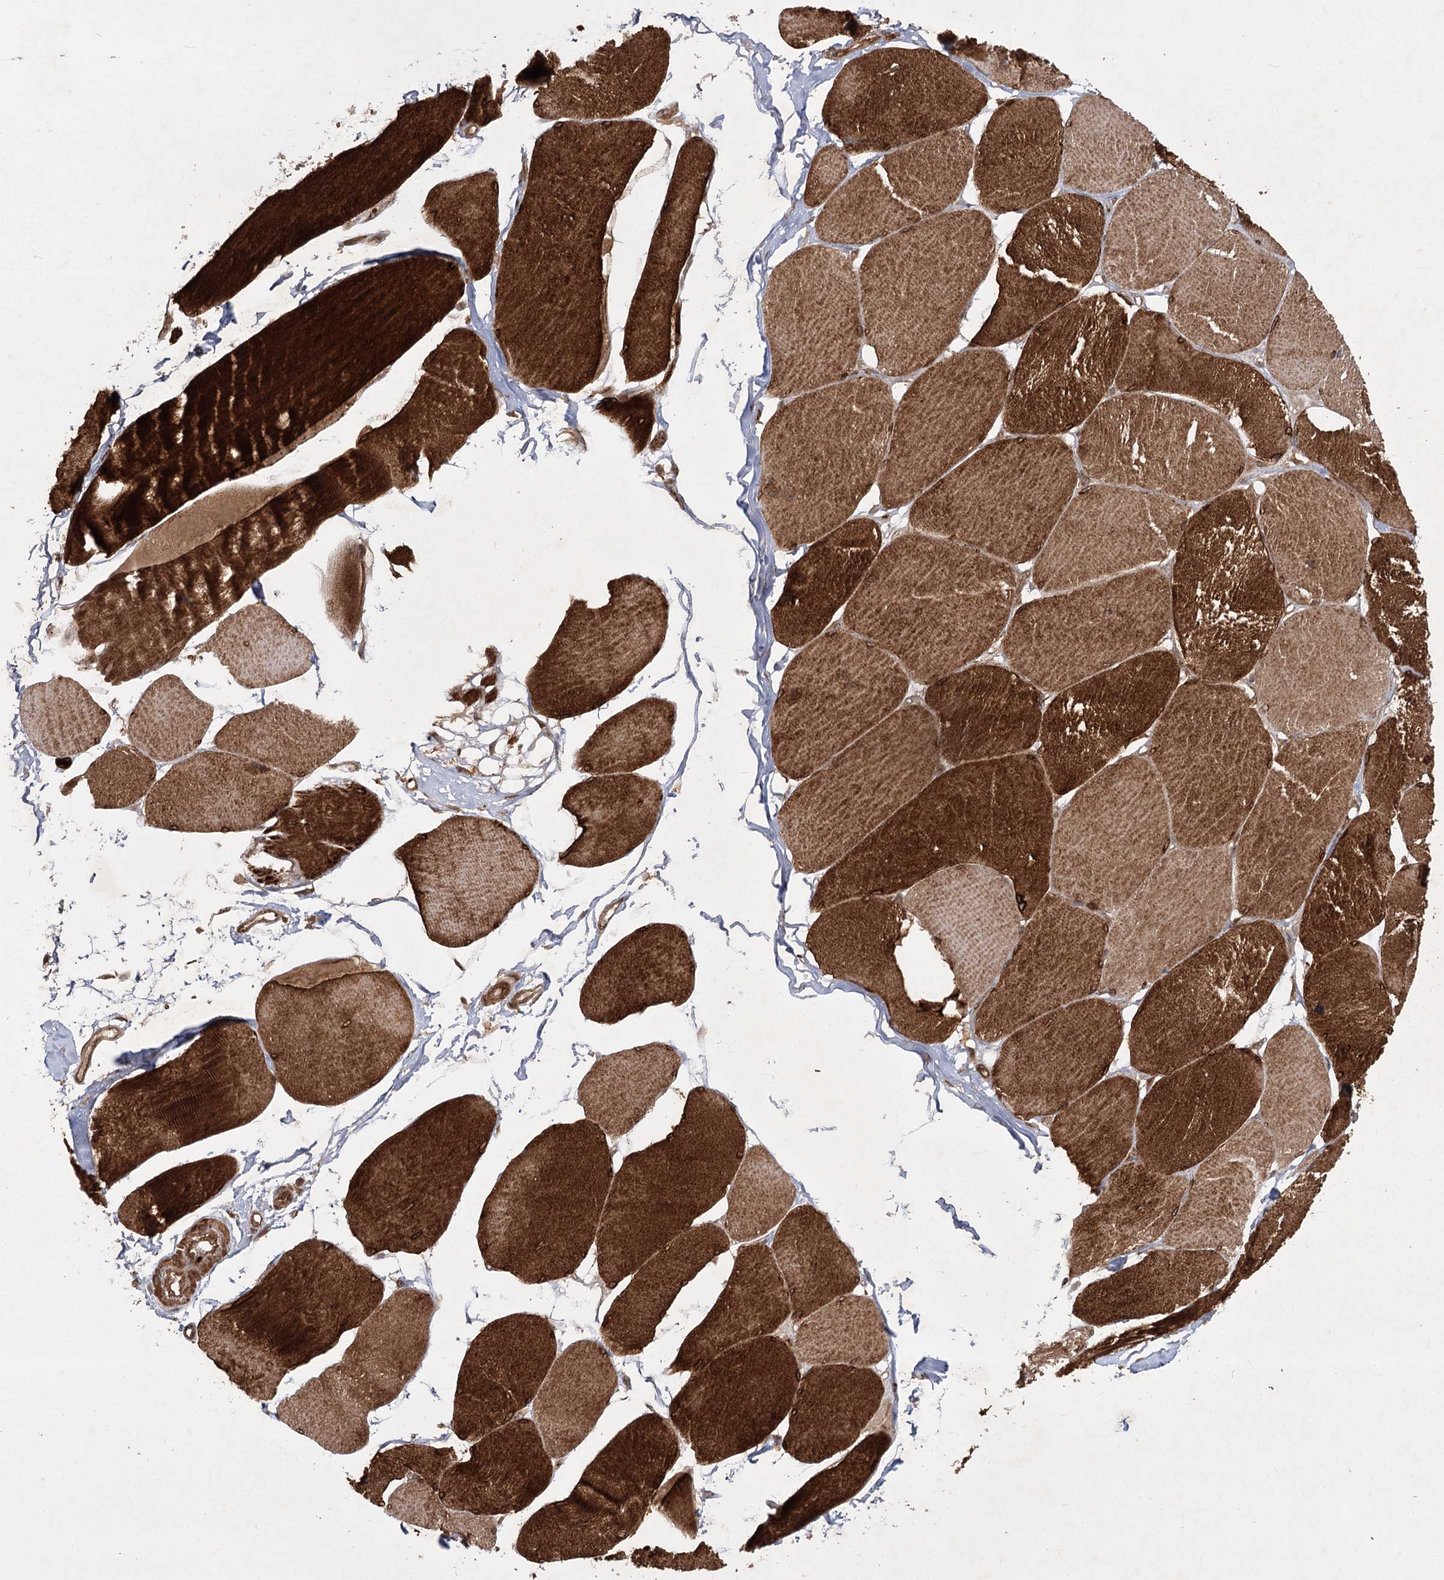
{"staining": {"intensity": "strong", "quantity": ">75%", "location": "cytoplasmic/membranous,nuclear"}, "tissue": "skeletal muscle", "cell_type": "Myocytes", "image_type": "normal", "snomed": [{"axis": "morphology", "description": "Normal tissue, NOS"}, {"axis": "topography", "description": "Skin"}, {"axis": "topography", "description": "Skeletal muscle"}], "caption": "Protein staining shows strong cytoplasmic/membranous,nuclear expression in approximately >75% of myocytes in benign skeletal muscle.", "gene": "MDFIC", "patient": {"sex": "male", "age": 83}}